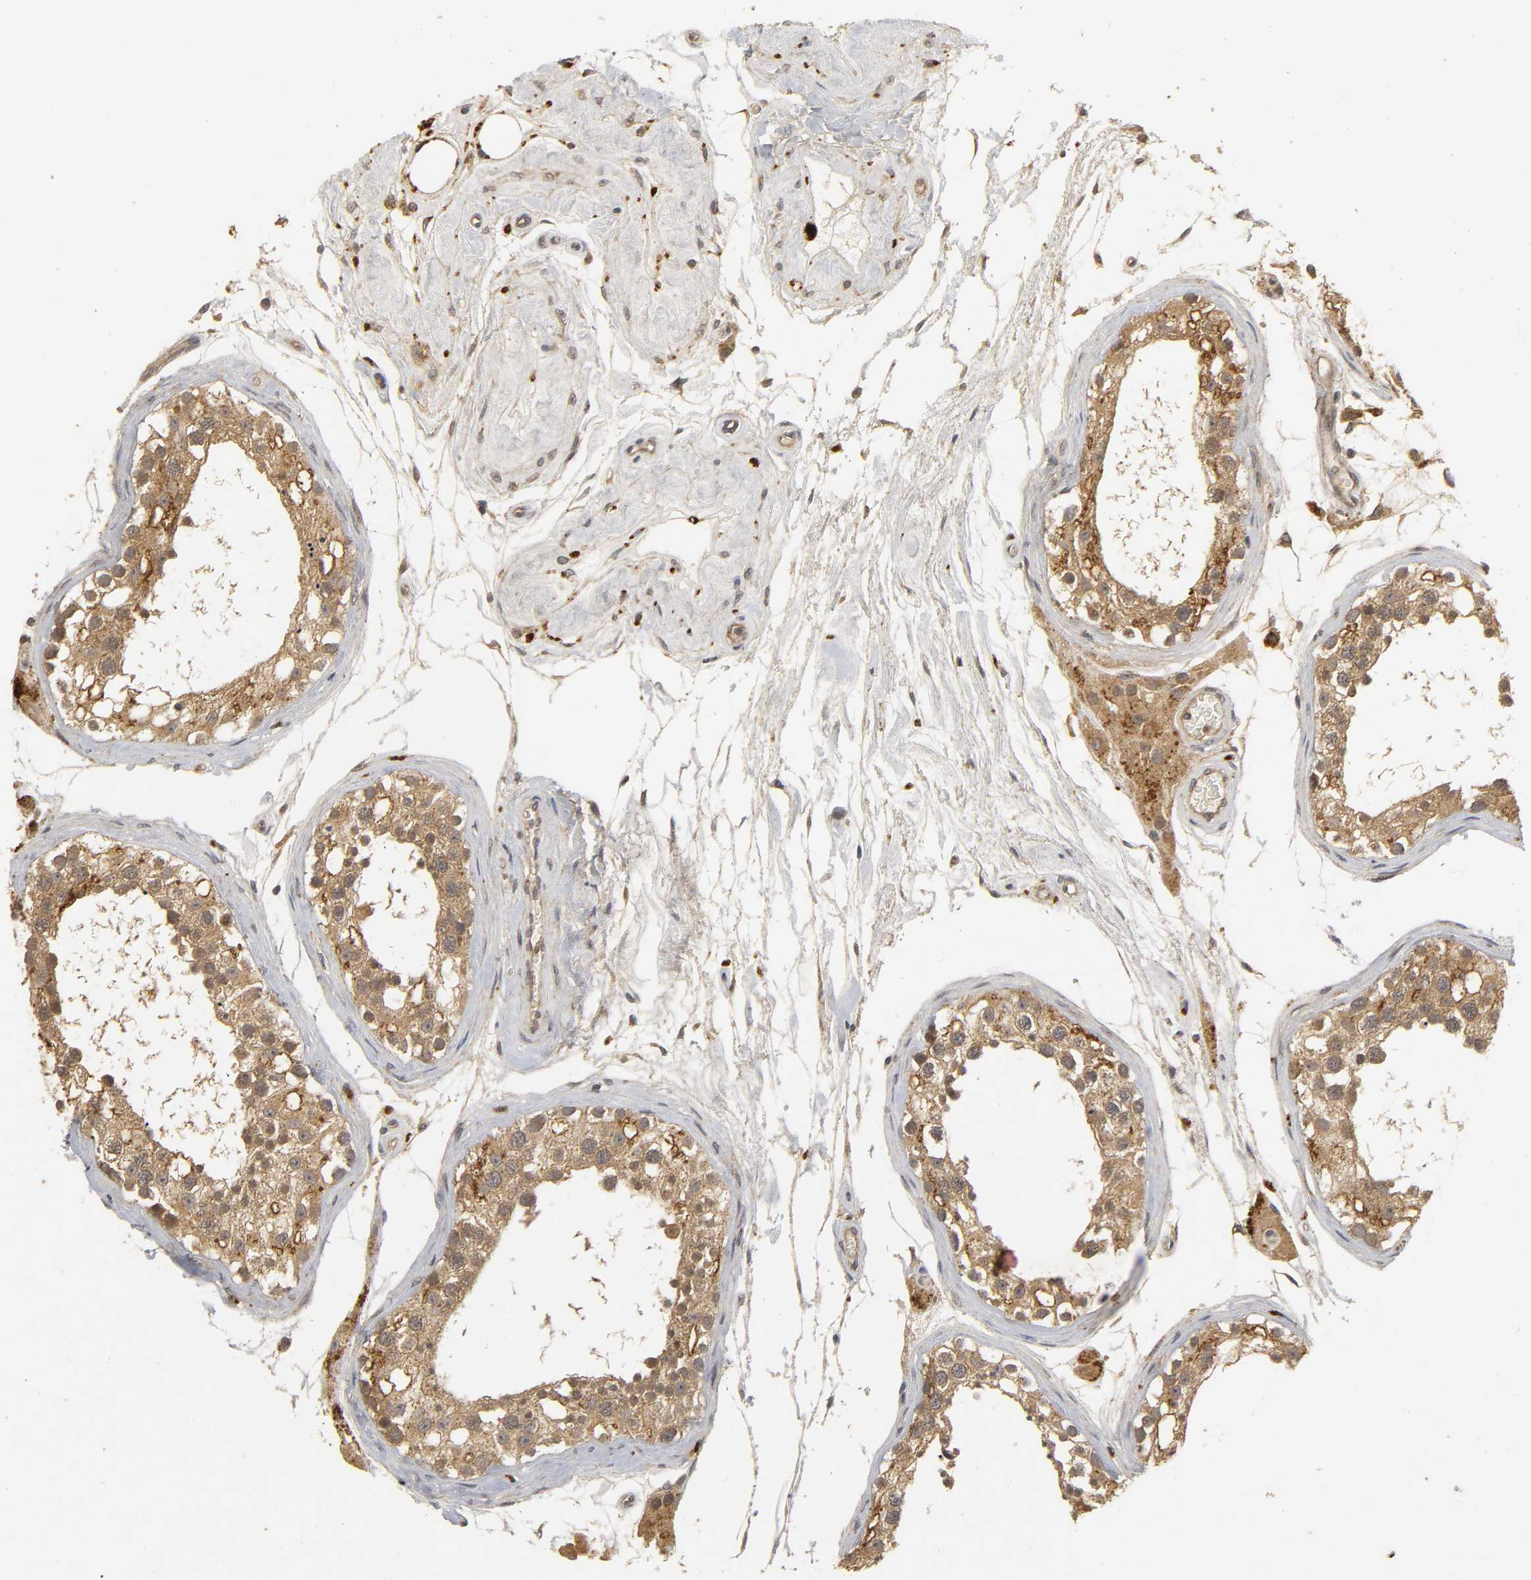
{"staining": {"intensity": "moderate", "quantity": ">75%", "location": "cytoplasmic/membranous"}, "tissue": "testis", "cell_type": "Cells in seminiferous ducts", "image_type": "normal", "snomed": [{"axis": "morphology", "description": "Normal tissue, NOS"}, {"axis": "topography", "description": "Testis"}], "caption": "About >75% of cells in seminiferous ducts in normal testis show moderate cytoplasmic/membranous protein positivity as visualized by brown immunohistochemical staining.", "gene": "TRAF6", "patient": {"sex": "male", "age": 68}}